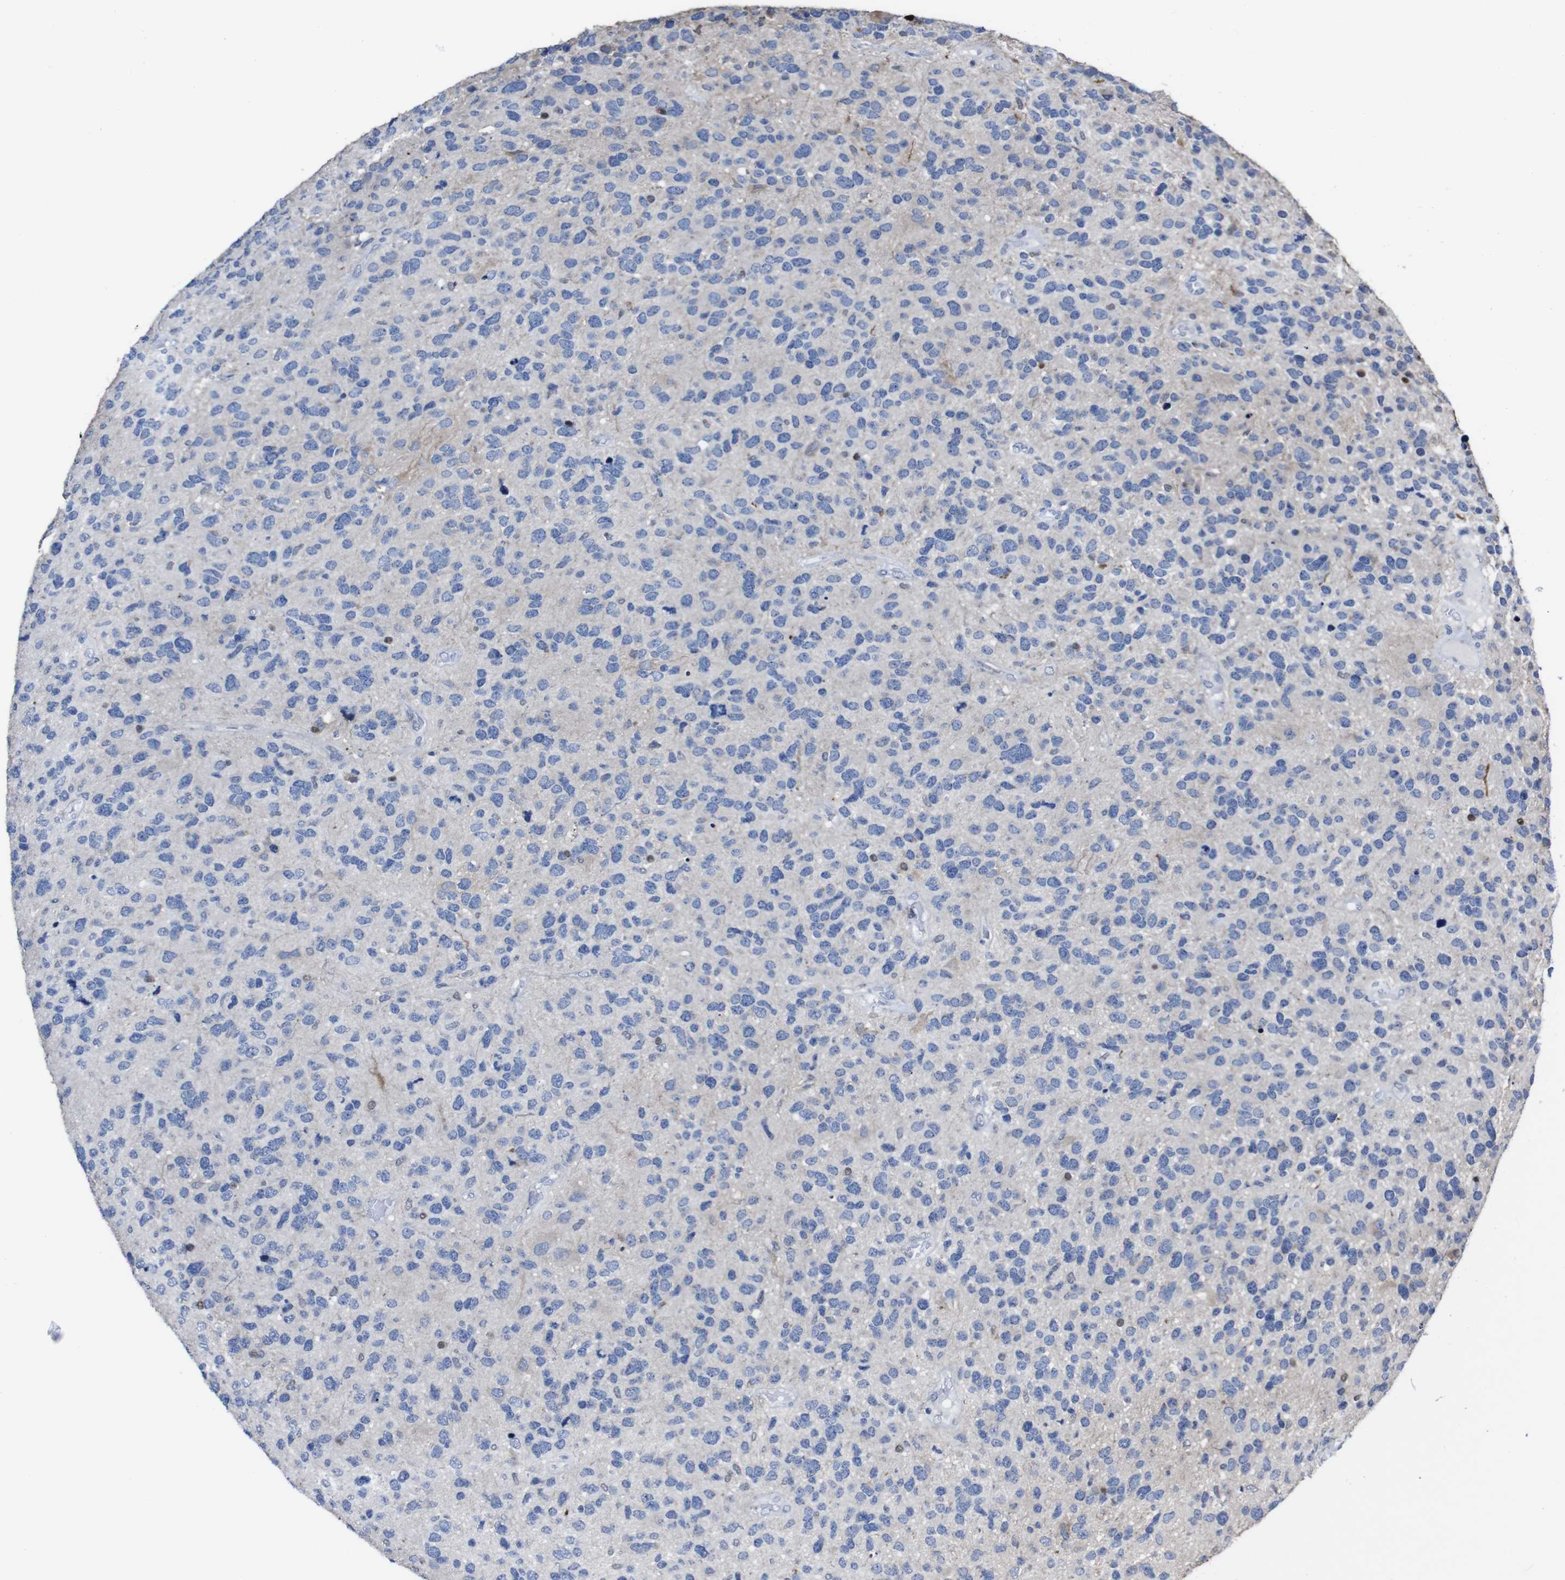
{"staining": {"intensity": "negative", "quantity": "none", "location": "none"}, "tissue": "glioma", "cell_type": "Tumor cells", "image_type": "cancer", "snomed": [{"axis": "morphology", "description": "Glioma, malignant, High grade"}, {"axis": "topography", "description": "Brain"}], "caption": "A photomicrograph of malignant high-grade glioma stained for a protein reveals no brown staining in tumor cells.", "gene": "SEMA4B", "patient": {"sex": "female", "age": 58}}